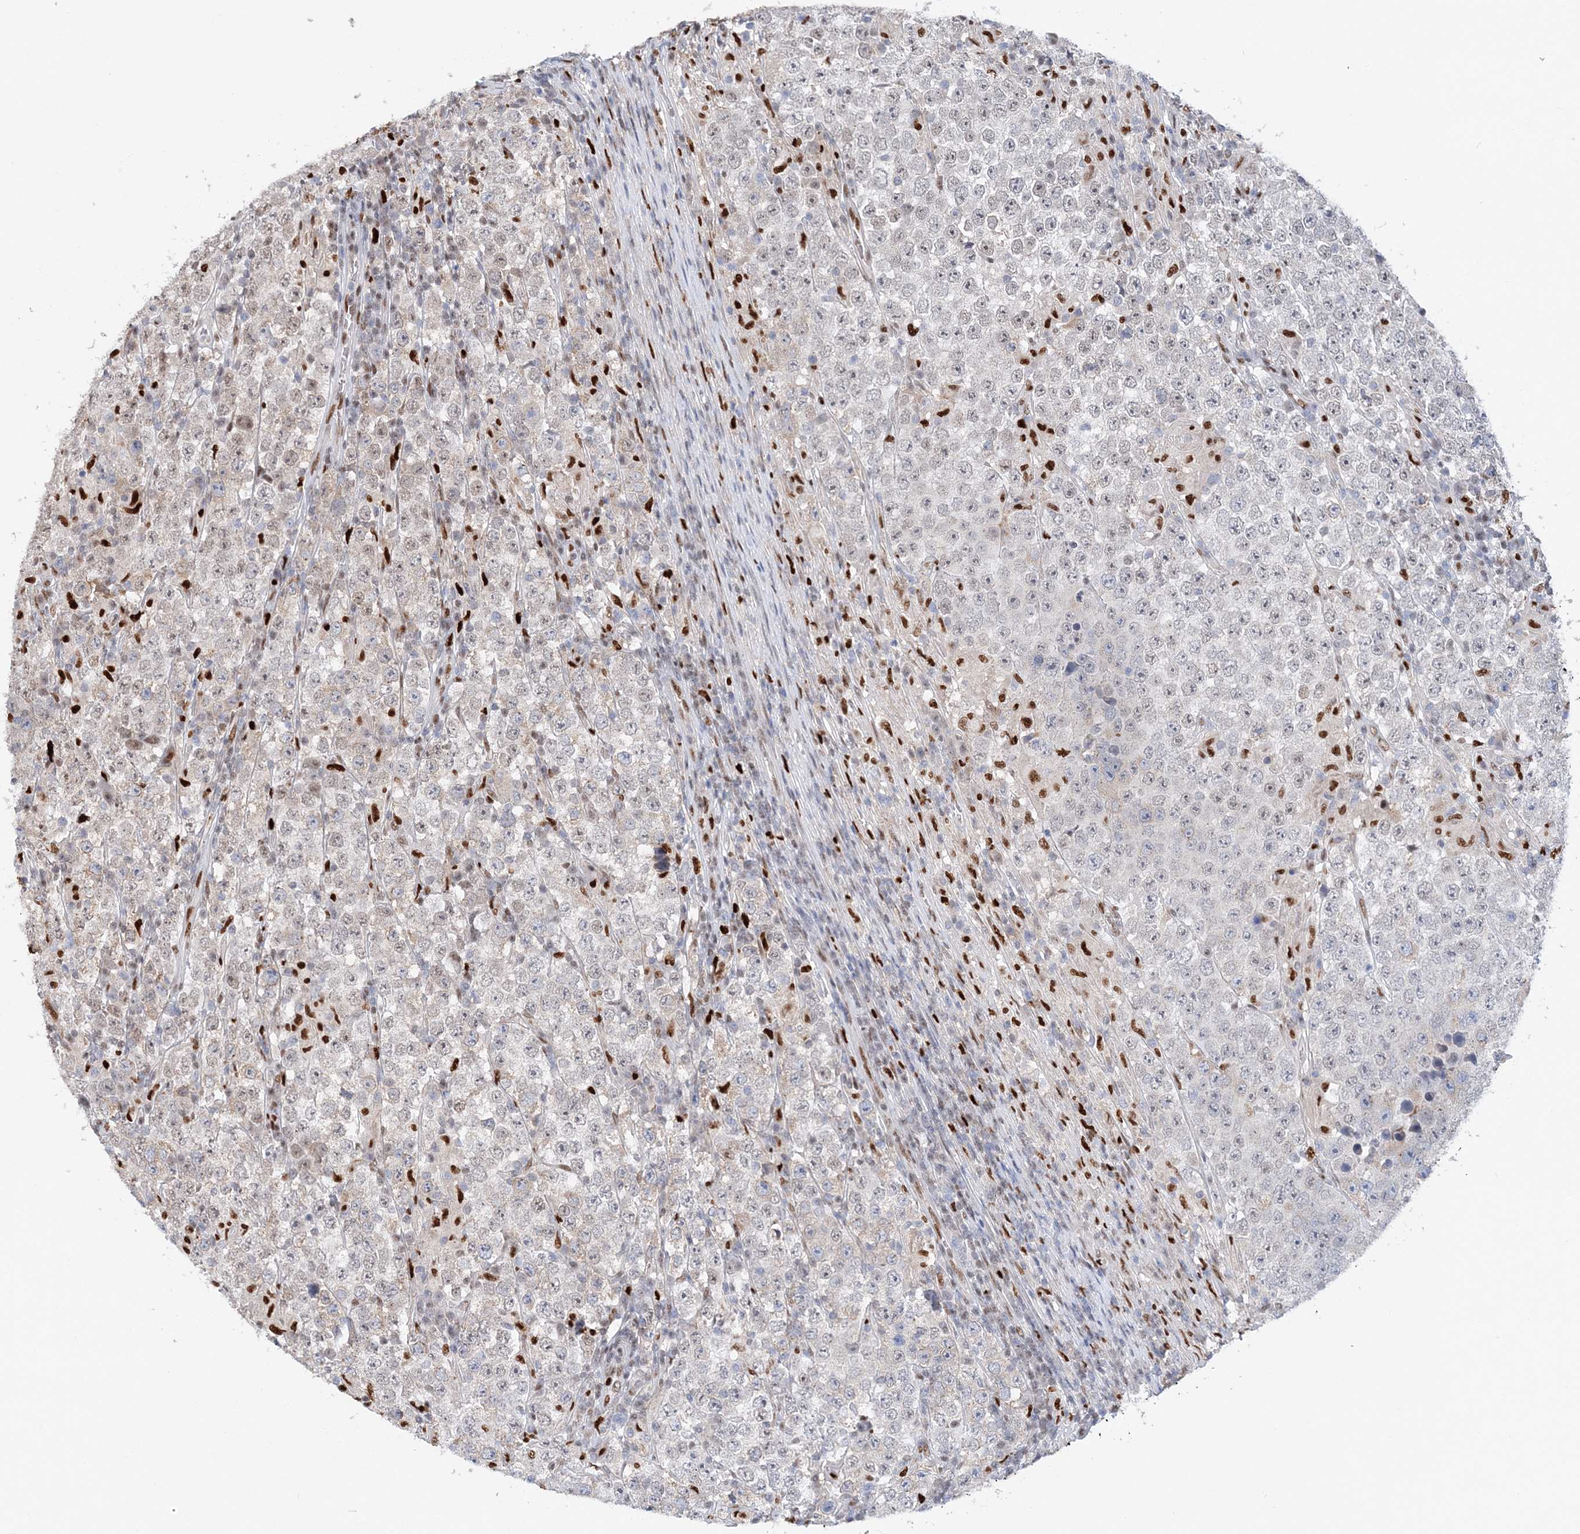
{"staining": {"intensity": "weak", "quantity": "<25%", "location": "nuclear"}, "tissue": "testis cancer", "cell_type": "Tumor cells", "image_type": "cancer", "snomed": [{"axis": "morphology", "description": "Normal tissue, NOS"}, {"axis": "morphology", "description": "Urothelial carcinoma, High grade"}, {"axis": "morphology", "description": "Seminoma, NOS"}, {"axis": "morphology", "description": "Carcinoma, Embryonal, NOS"}, {"axis": "topography", "description": "Urinary bladder"}, {"axis": "topography", "description": "Testis"}], "caption": "Immunohistochemical staining of testis cancer reveals no significant staining in tumor cells. Brightfield microscopy of IHC stained with DAB (brown) and hematoxylin (blue), captured at high magnification.", "gene": "NIT2", "patient": {"sex": "male", "age": 41}}